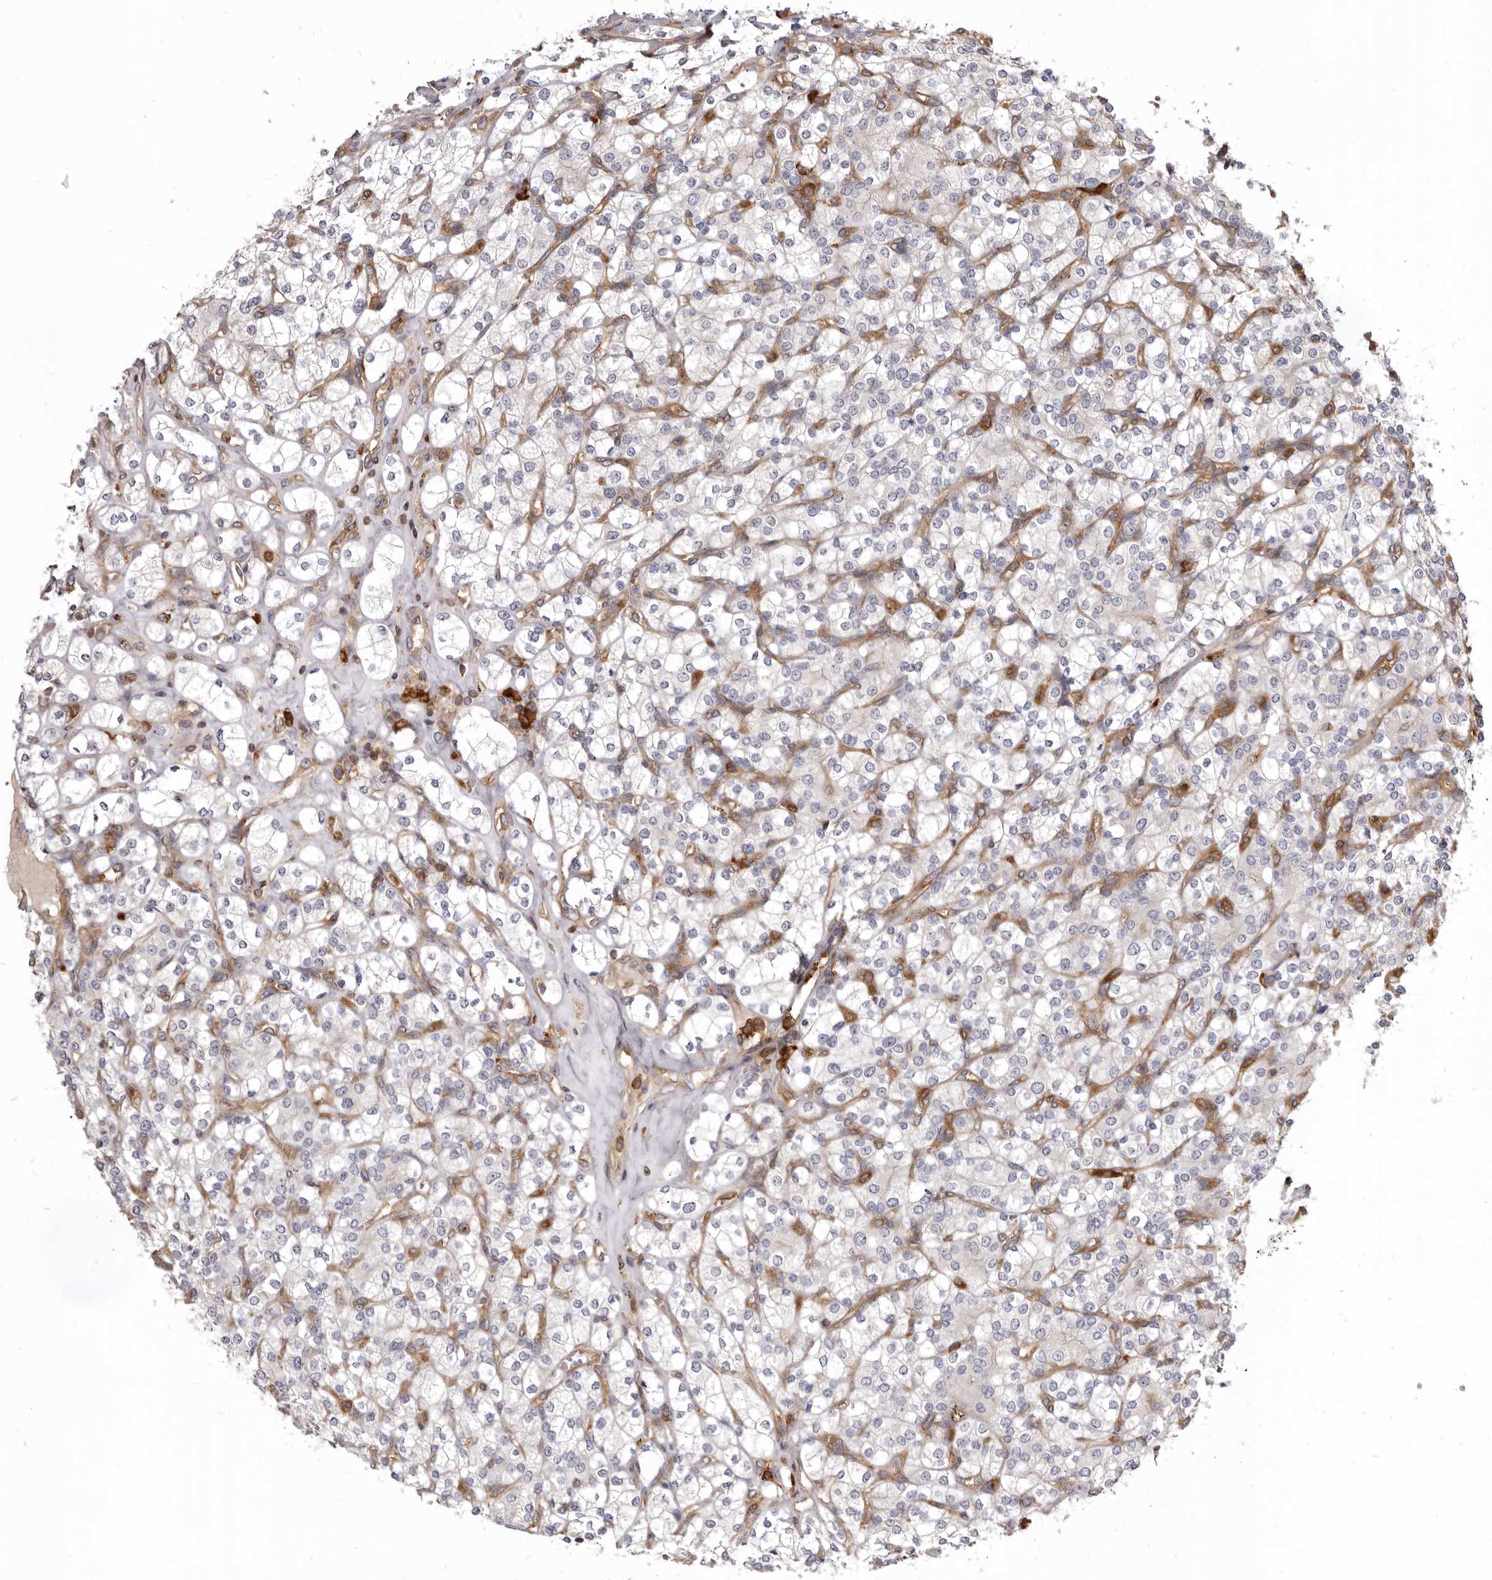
{"staining": {"intensity": "negative", "quantity": "none", "location": "none"}, "tissue": "renal cancer", "cell_type": "Tumor cells", "image_type": "cancer", "snomed": [{"axis": "morphology", "description": "Adenocarcinoma, NOS"}, {"axis": "topography", "description": "Kidney"}], "caption": "IHC of renal adenocarcinoma shows no staining in tumor cells.", "gene": "CBL", "patient": {"sex": "male", "age": 77}}